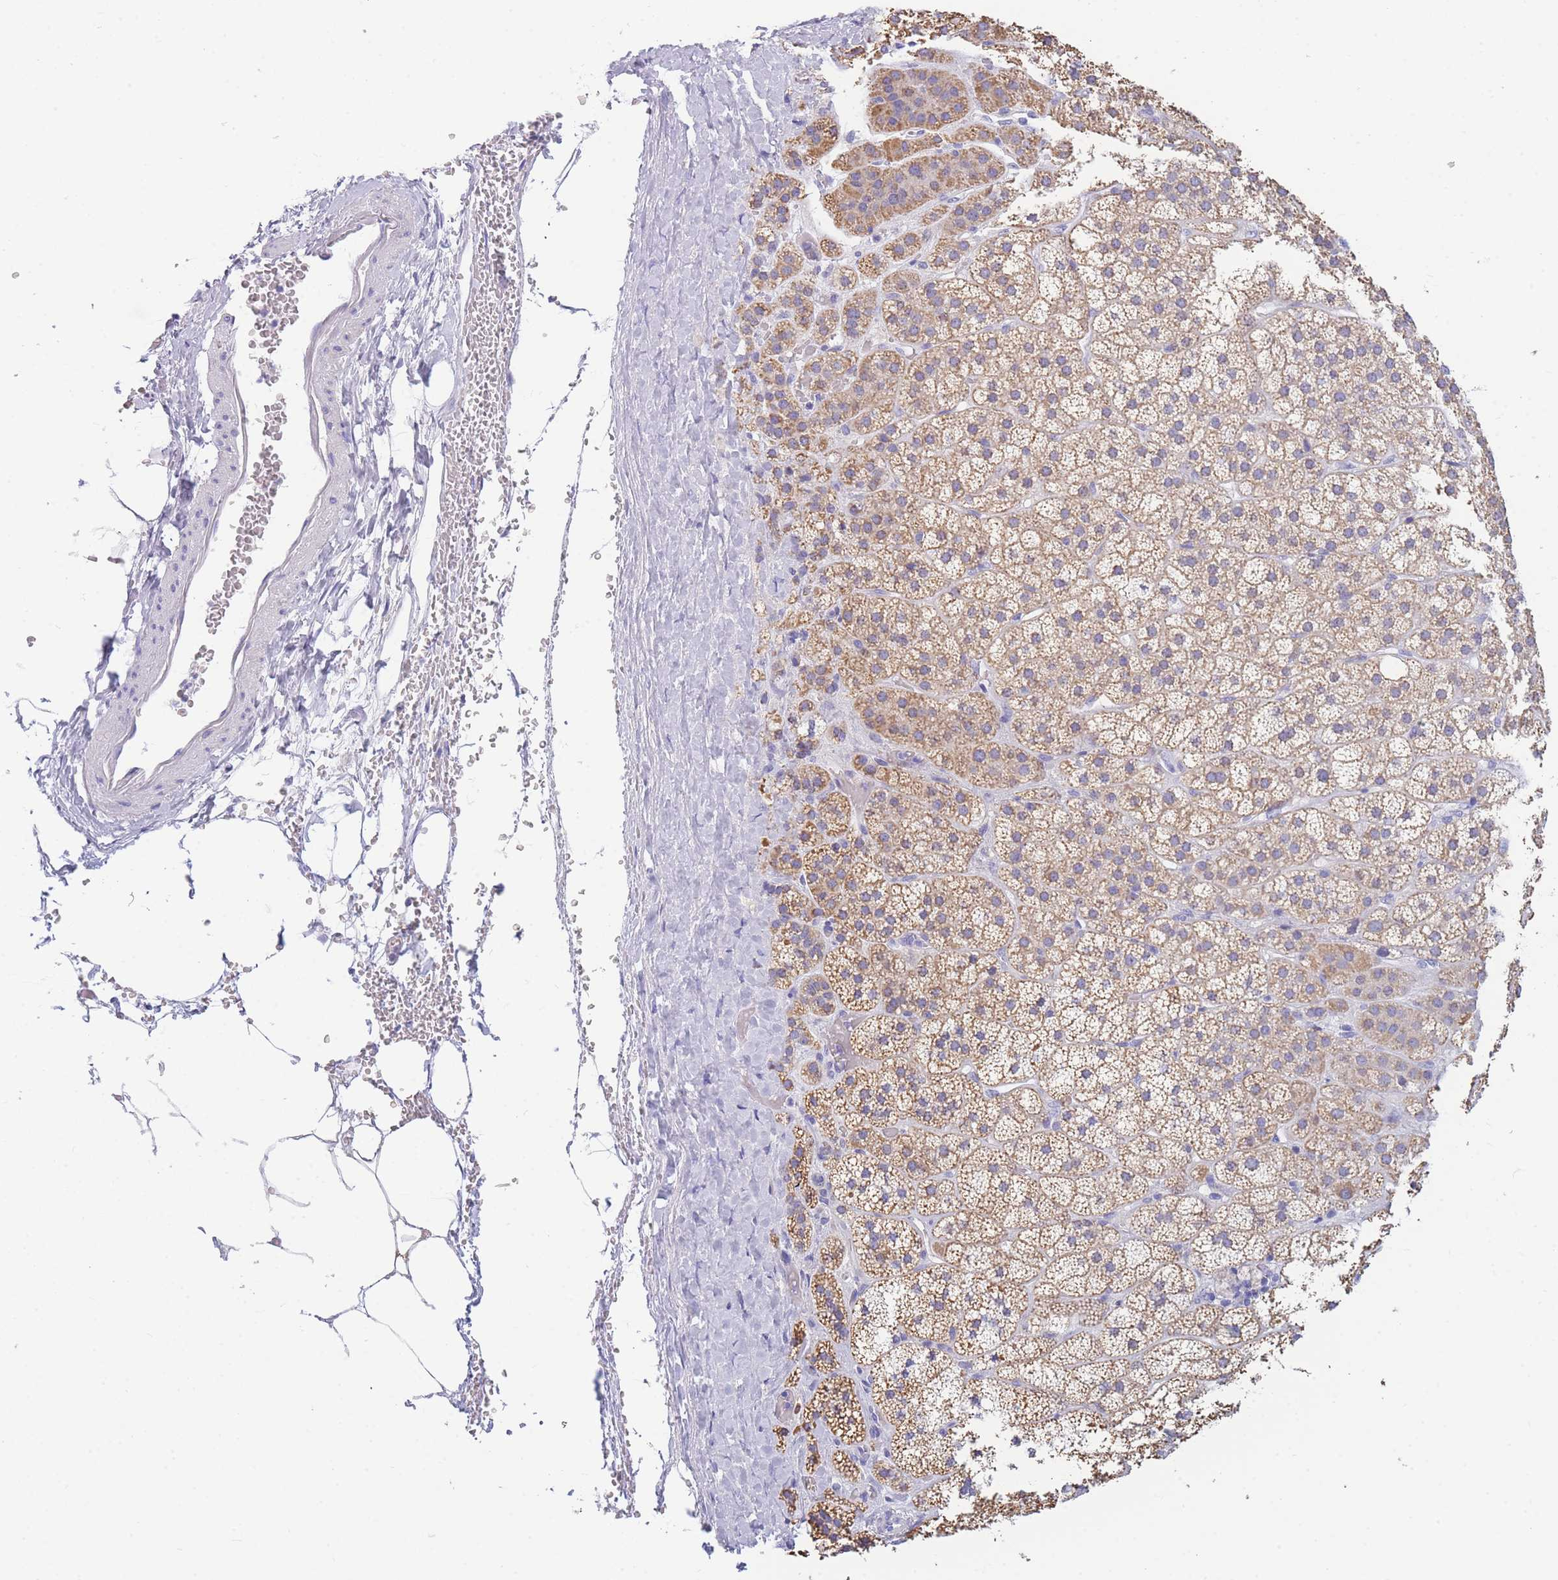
{"staining": {"intensity": "moderate", "quantity": "25%-75%", "location": "cytoplasmic/membranous"}, "tissue": "adrenal gland", "cell_type": "Glandular cells", "image_type": "normal", "snomed": [{"axis": "morphology", "description": "Normal tissue, NOS"}, {"axis": "topography", "description": "Adrenal gland"}], "caption": "This image exhibits benign adrenal gland stained with immunohistochemistry to label a protein in brown. The cytoplasmic/membranous of glandular cells show moderate positivity for the protein. Nuclei are counter-stained blue.", "gene": "DHRS11", "patient": {"sex": "female", "age": 70}}